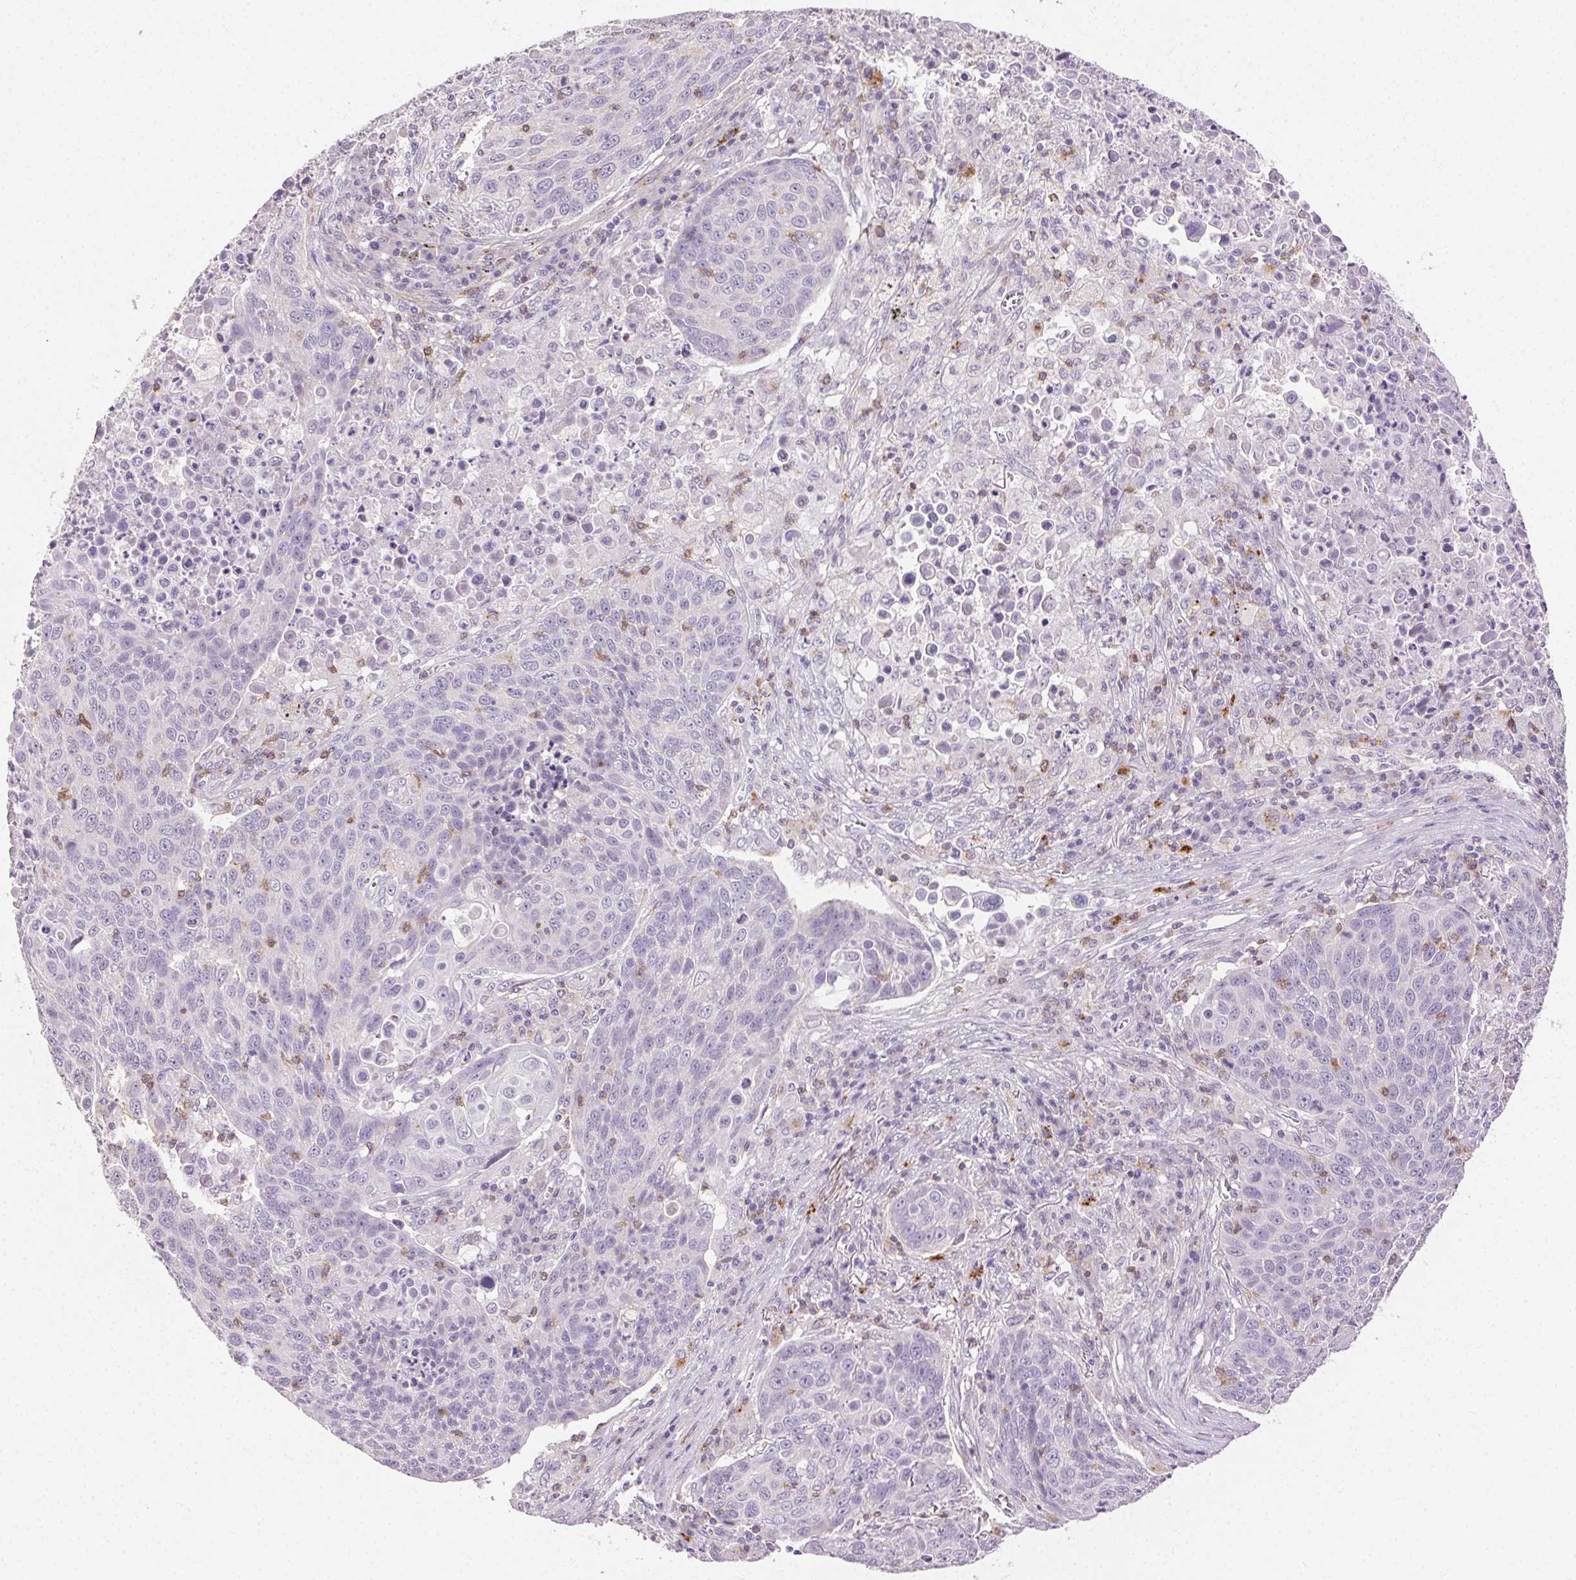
{"staining": {"intensity": "negative", "quantity": "none", "location": "none"}, "tissue": "lung cancer", "cell_type": "Tumor cells", "image_type": "cancer", "snomed": [{"axis": "morphology", "description": "Squamous cell carcinoma, NOS"}, {"axis": "topography", "description": "Lung"}], "caption": "The immunohistochemistry image has no significant positivity in tumor cells of lung cancer (squamous cell carcinoma) tissue. (DAB immunohistochemistry with hematoxylin counter stain).", "gene": "AKAP5", "patient": {"sex": "male", "age": 78}}